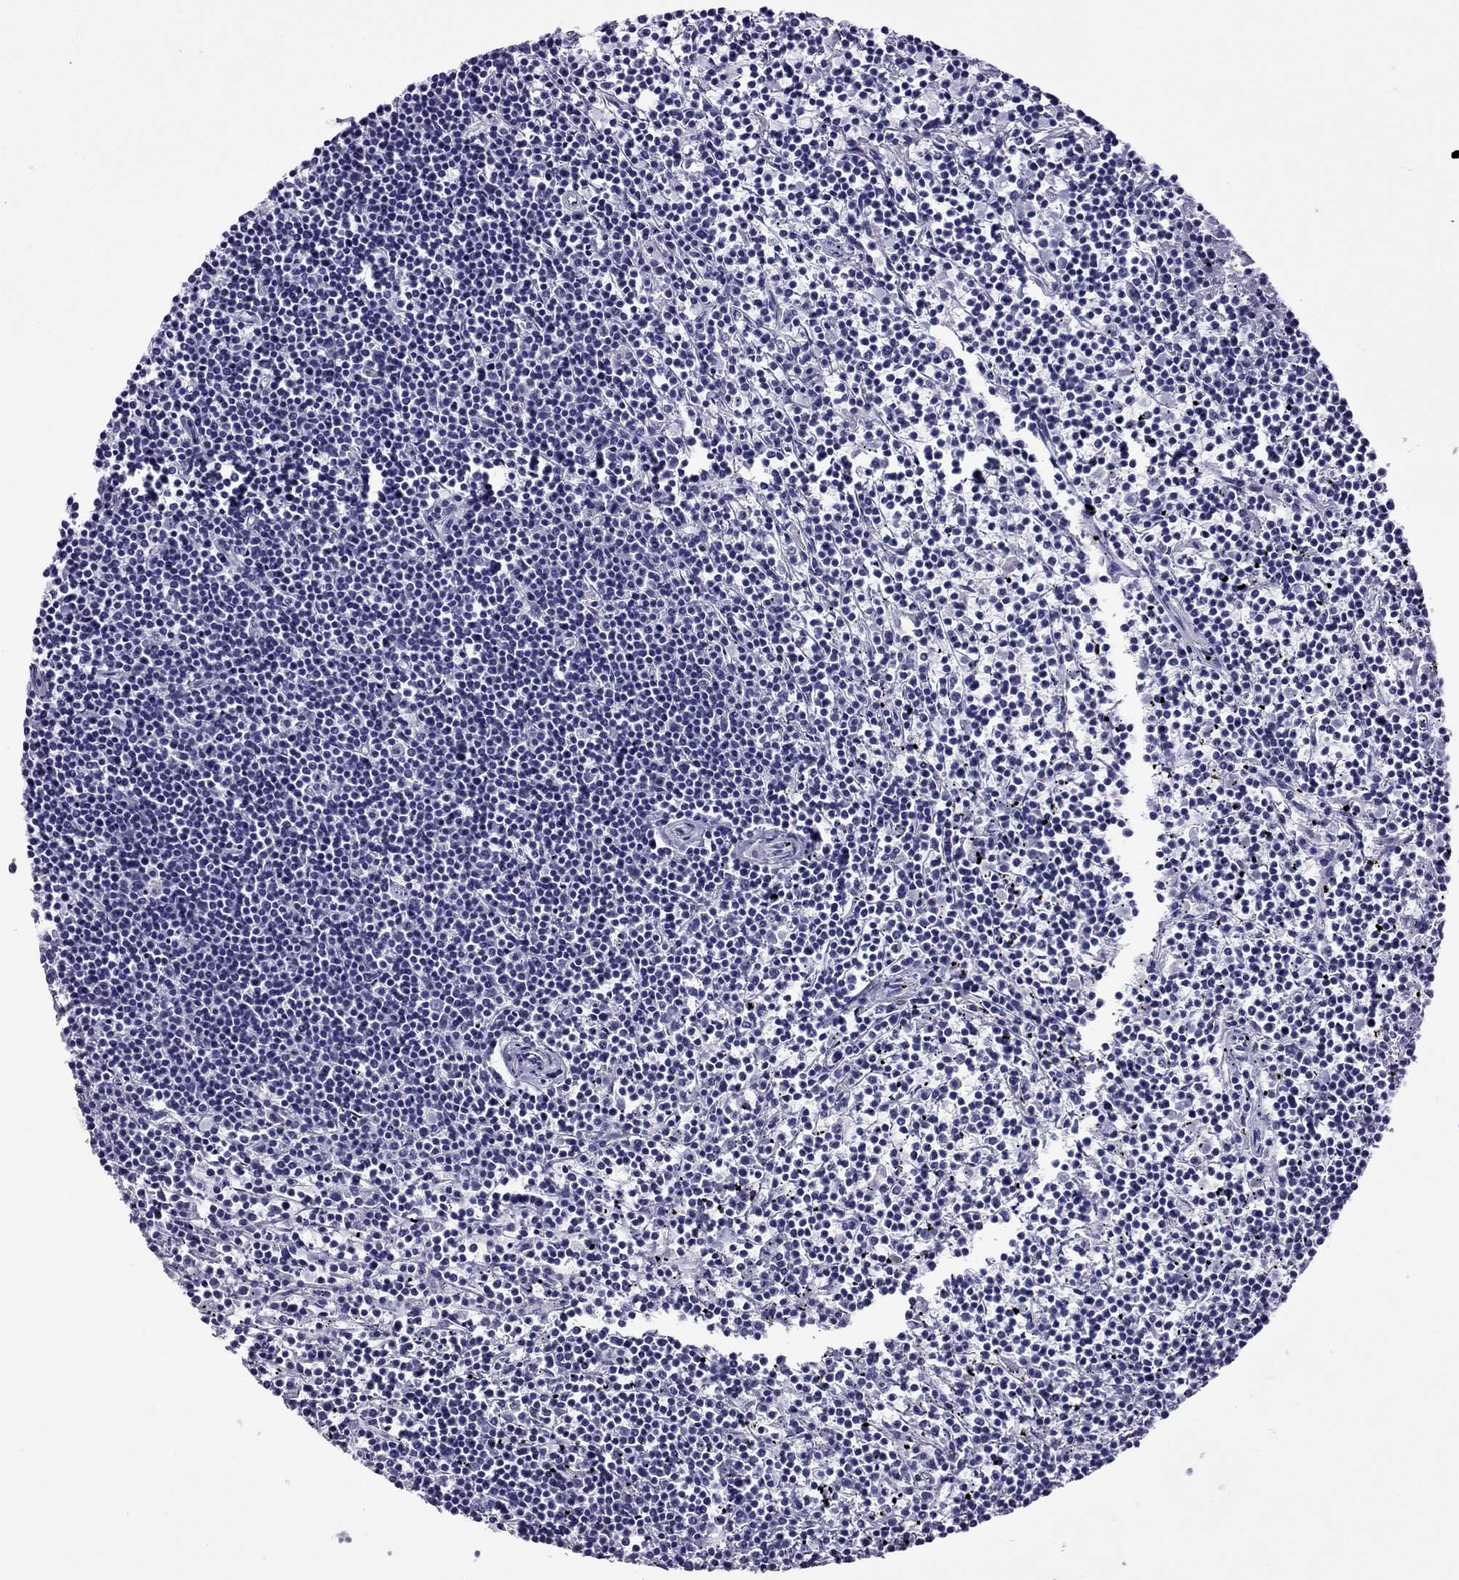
{"staining": {"intensity": "negative", "quantity": "none", "location": "none"}, "tissue": "lymphoma", "cell_type": "Tumor cells", "image_type": "cancer", "snomed": [{"axis": "morphology", "description": "Malignant lymphoma, non-Hodgkin's type, Low grade"}, {"axis": "topography", "description": "Spleen"}], "caption": "IHC histopathology image of lymphoma stained for a protein (brown), which reveals no positivity in tumor cells.", "gene": "MYL11", "patient": {"sex": "female", "age": 19}}